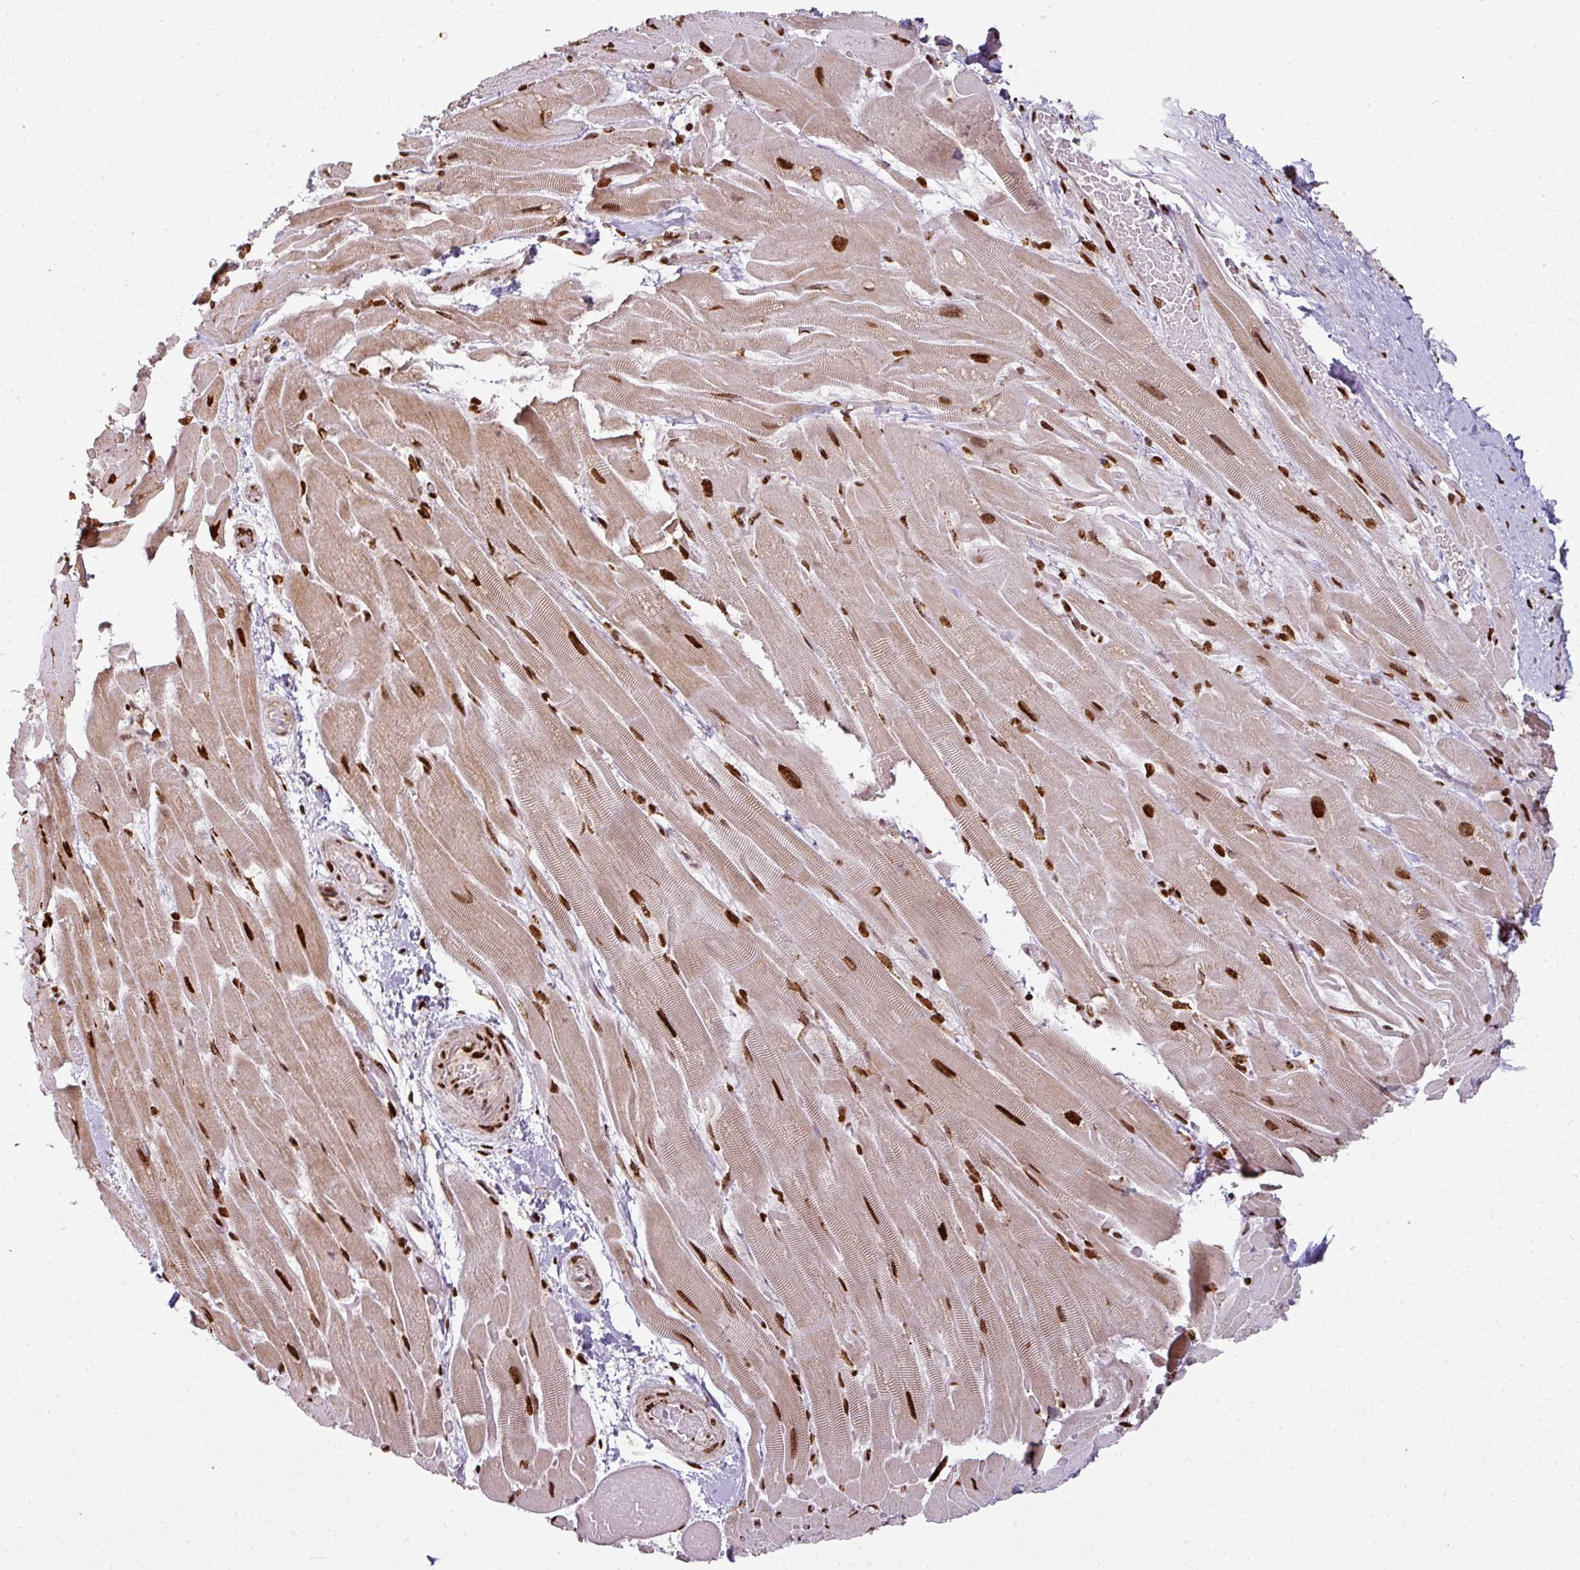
{"staining": {"intensity": "strong", "quantity": "25%-75%", "location": "cytoplasmic/membranous,nuclear"}, "tissue": "heart muscle", "cell_type": "Cardiomyocytes", "image_type": "normal", "snomed": [{"axis": "morphology", "description": "Normal tissue, NOS"}, {"axis": "topography", "description": "Heart"}], "caption": "Protein positivity by IHC exhibits strong cytoplasmic/membranous,nuclear staining in about 25%-75% of cardiomyocytes in normal heart muscle.", "gene": "SIK3", "patient": {"sex": "male", "age": 37}}